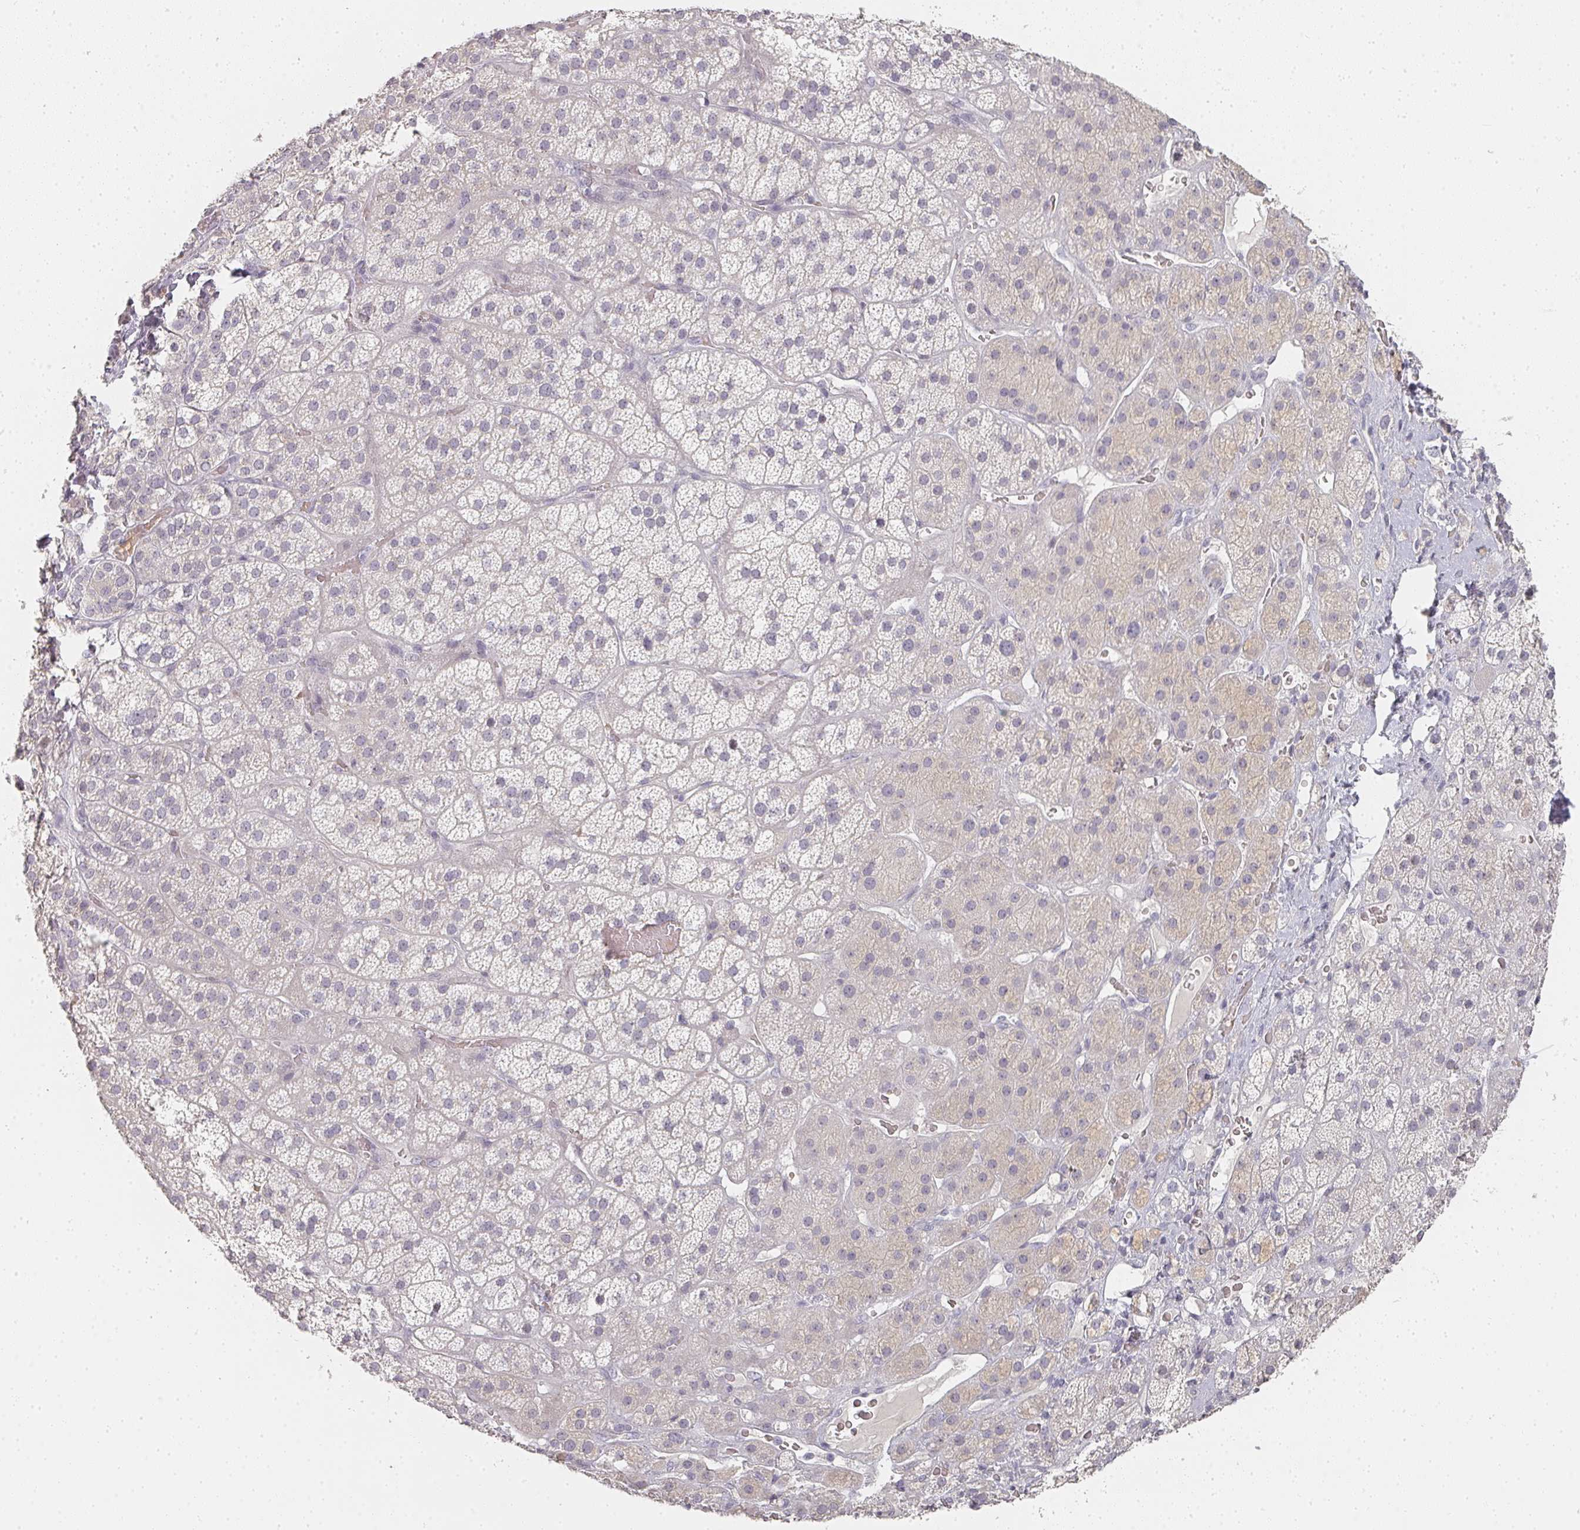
{"staining": {"intensity": "weak", "quantity": "<25%", "location": "cytoplasmic/membranous"}, "tissue": "adrenal gland", "cell_type": "Glandular cells", "image_type": "normal", "snomed": [{"axis": "morphology", "description": "Normal tissue, NOS"}, {"axis": "topography", "description": "Adrenal gland"}], "caption": "Adrenal gland was stained to show a protein in brown. There is no significant staining in glandular cells. Brightfield microscopy of immunohistochemistry (IHC) stained with DAB (3,3'-diaminobenzidine) (brown) and hematoxylin (blue), captured at high magnification.", "gene": "SHISA2", "patient": {"sex": "male", "age": 57}}